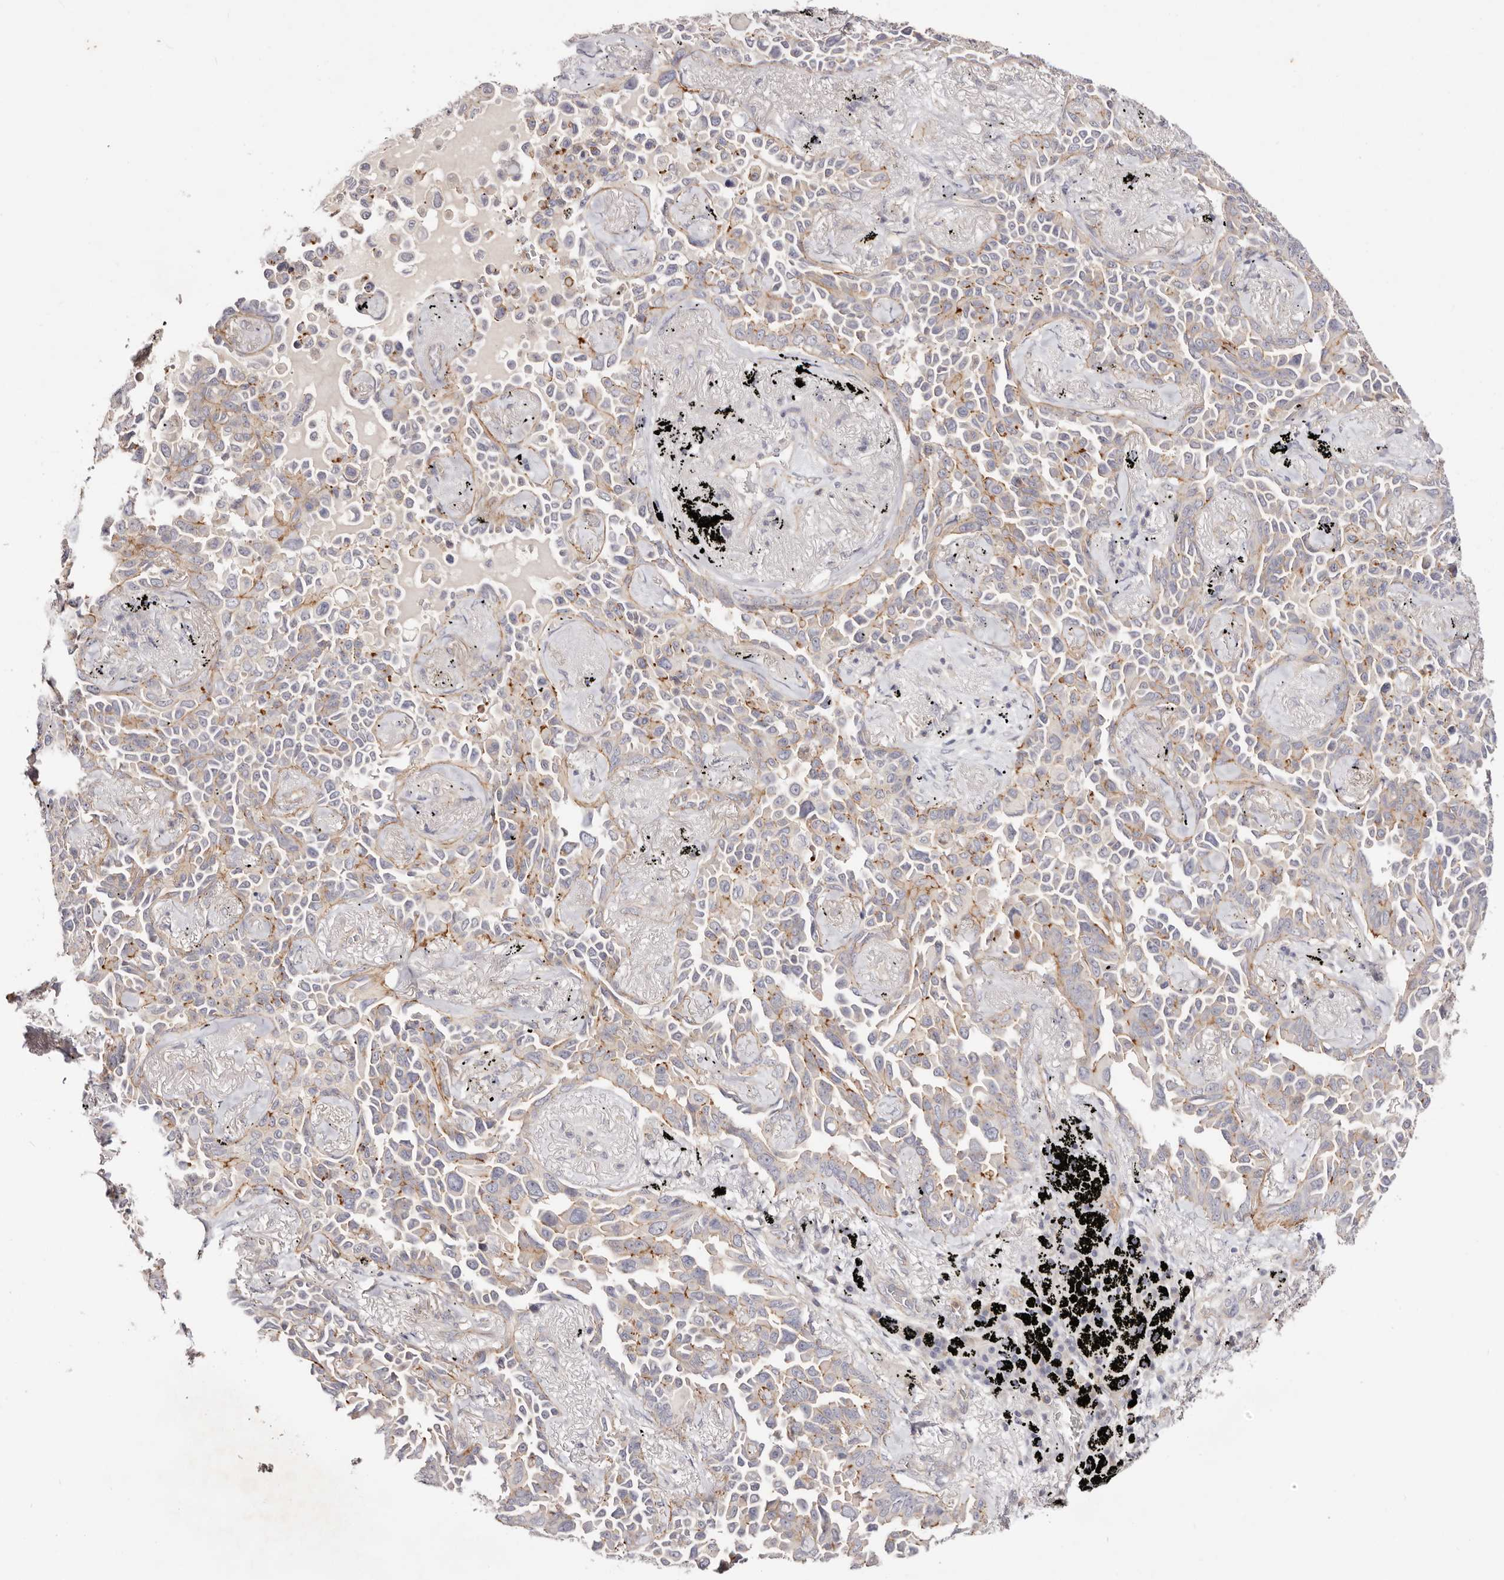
{"staining": {"intensity": "moderate", "quantity": "<25%", "location": "cytoplasmic/membranous"}, "tissue": "lung cancer", "cell_type": "Tumor cells", "image_type": "cancer", "snomed": [{"axis": "morphology", "description": "Adenocarcinoma, NOS"}, {"axis": "topography", "description": "Lung"}], "caption": "Tumor cells exhibit low levels of moderate cytoplasmic/membranous expression in approximately <25% of cells in human lung cancer.", "gene": "SLC35B2", "patient": {"sex": "female", "age": 67}}